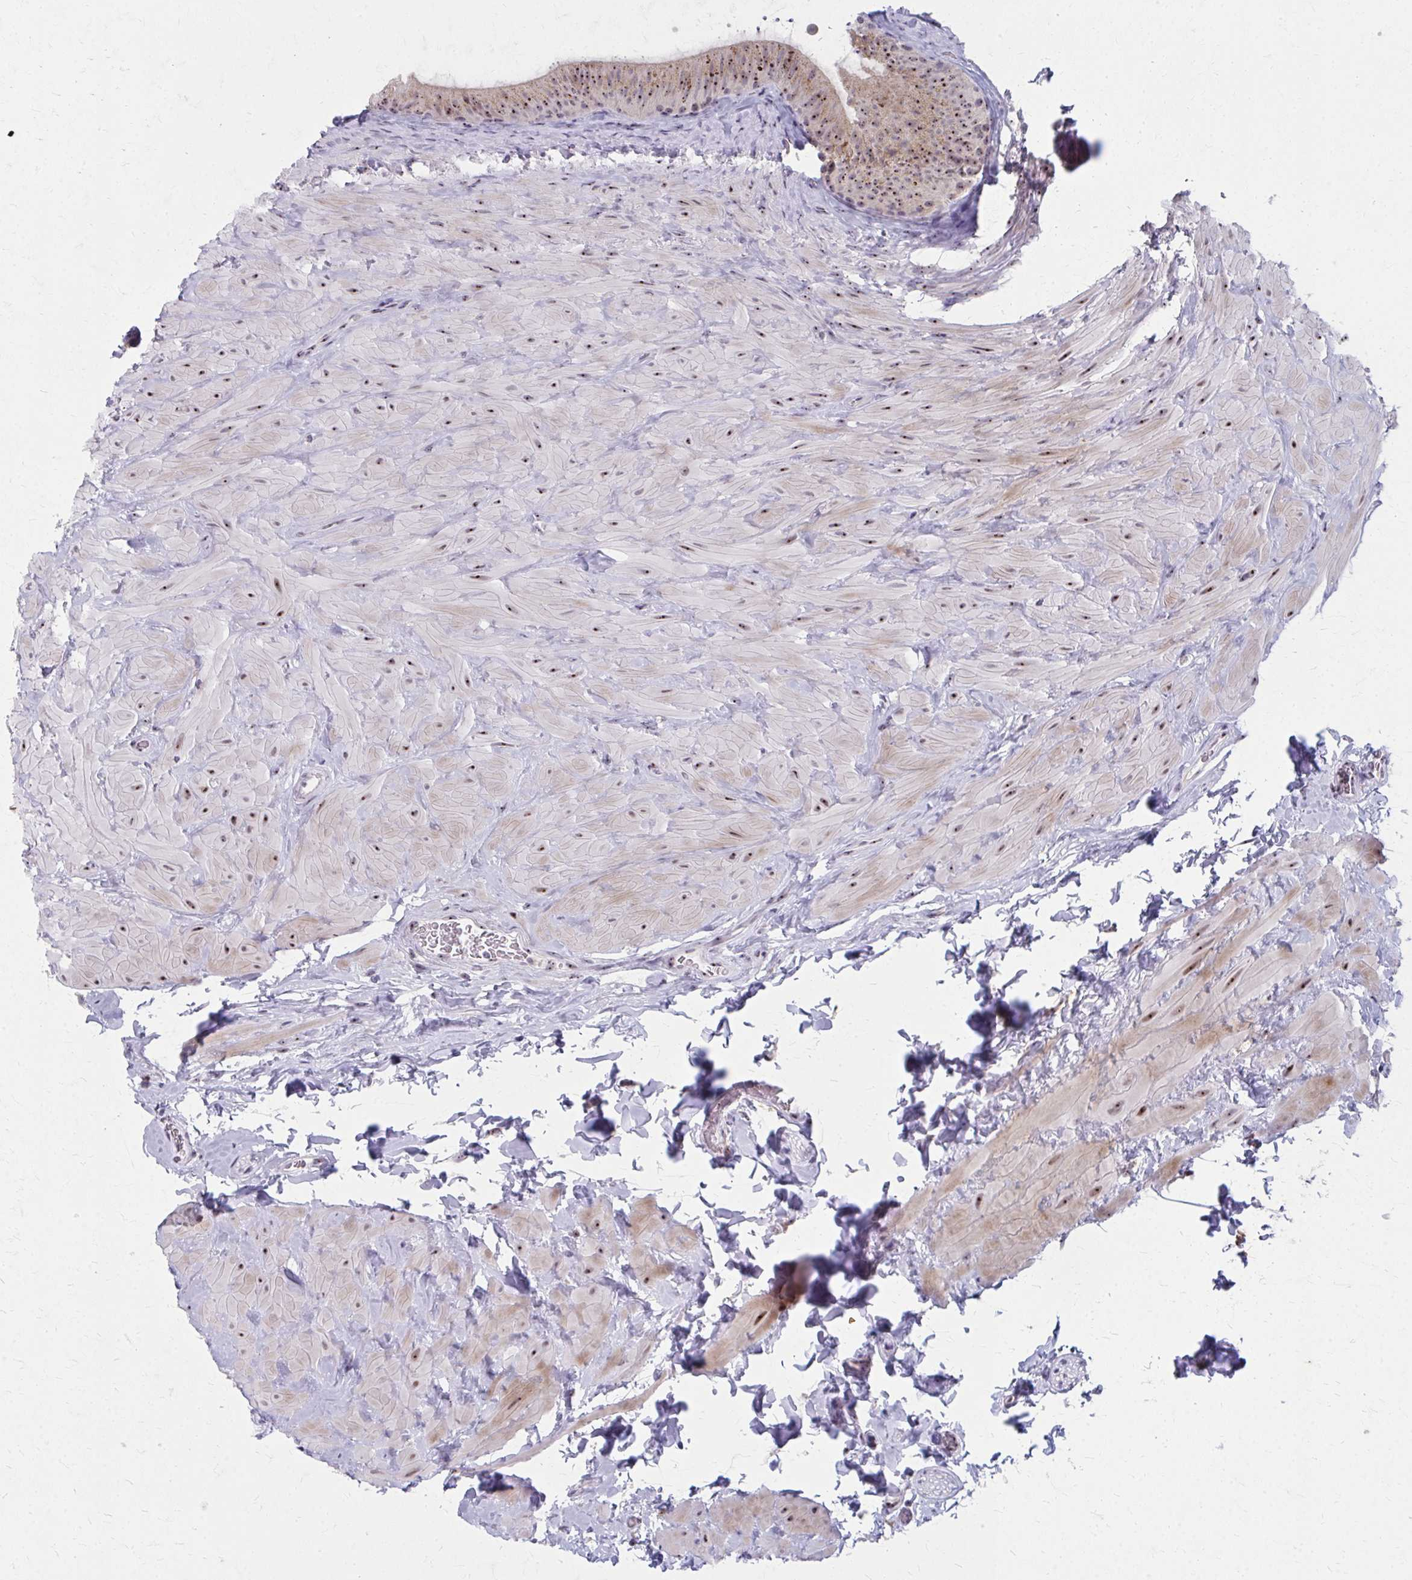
{"staining": {"intensity": "moderate", "quantity": "25%-75%", "location": "nuclear"}, "tissue": "epididymis", "cell_type": "Glandular cells", "image_type": "normal", "snomed": [{"axis": "morphology", "description": "Normal tissue, NOS"}, {"axis": "topography", "description": "Epididymis, spermatic cord, NOS"}, {"axis": "topography", "description": "Epididymis"}], "caption": "A medium amount of moderate nuclear staining is appreciated in about 25%-75% of glandular cells in benign epididymis.", "gene": "NUDT16", "patient": {"sex": "male", "age": 31}}